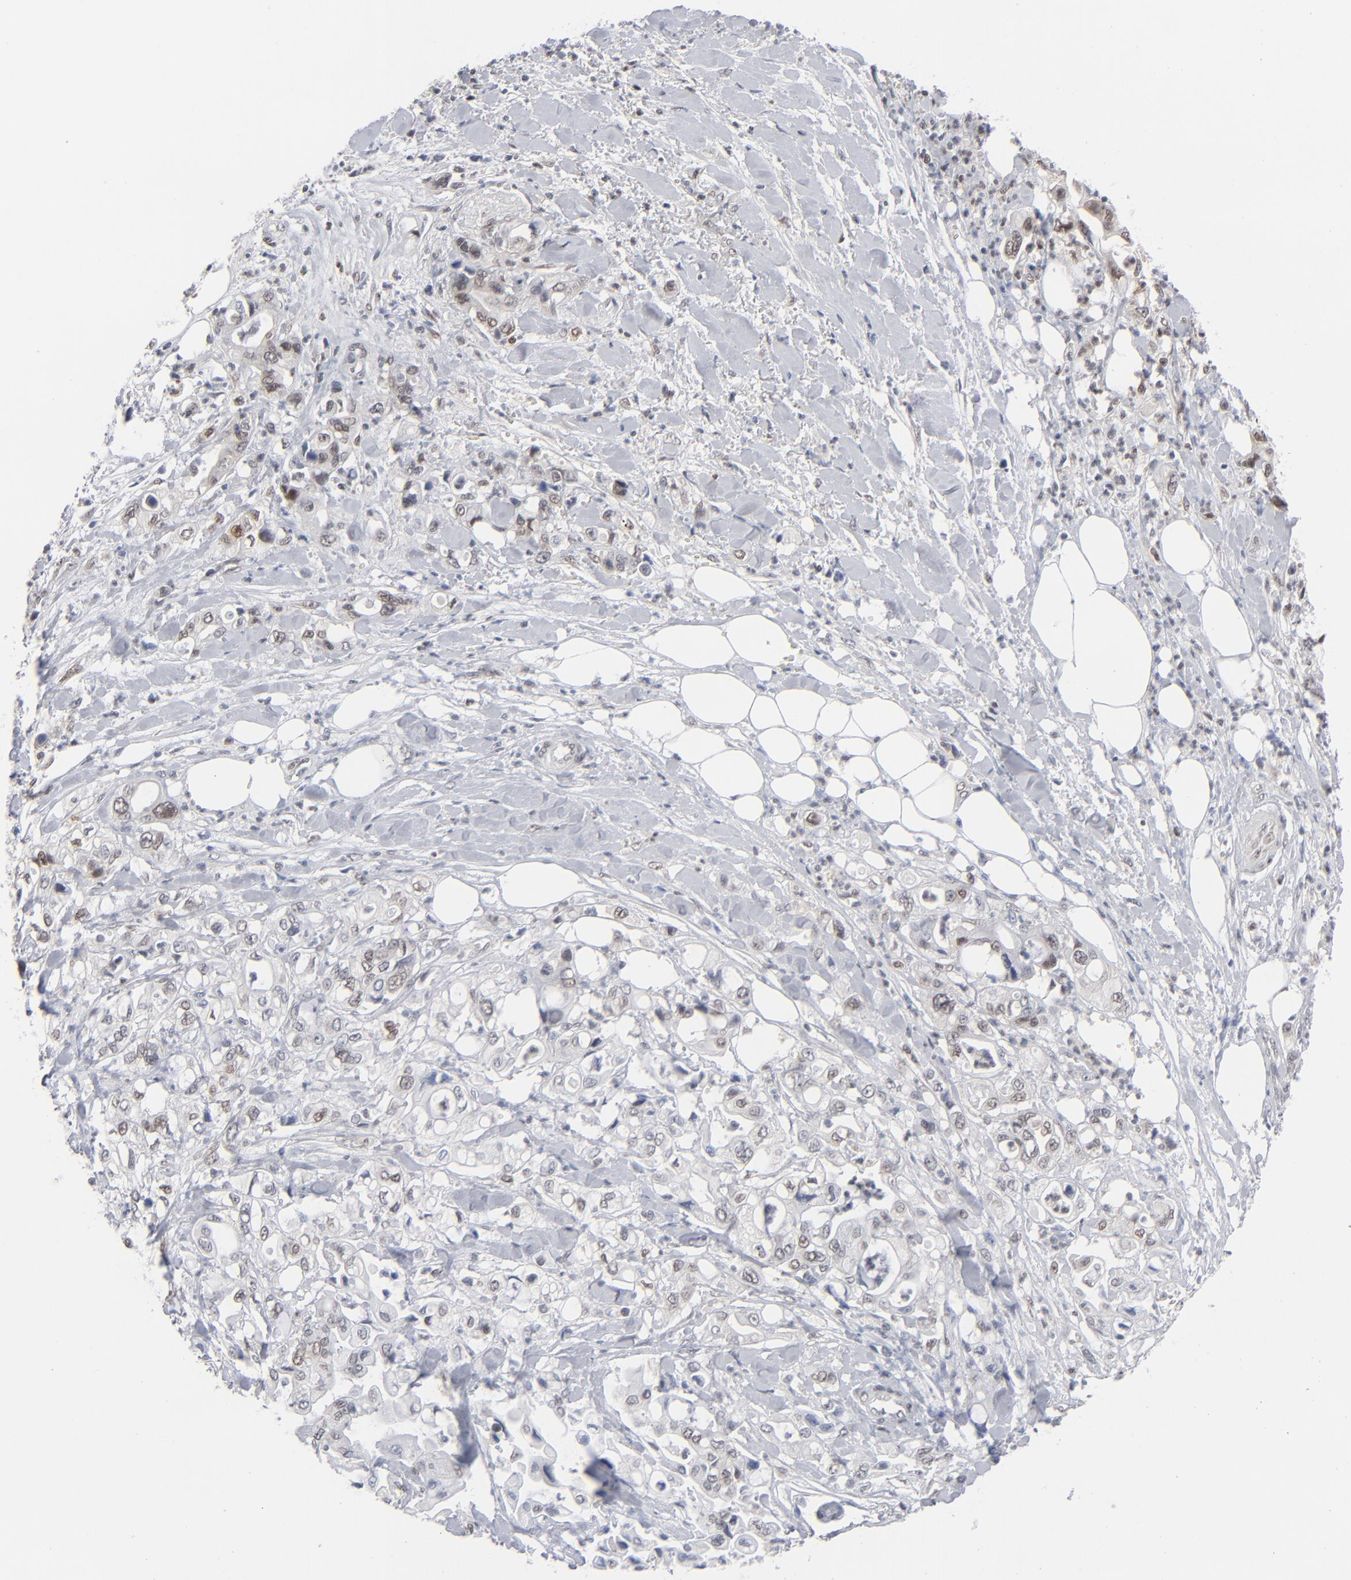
{"staining": {"intensity": "weak", "quantity": "25%-75%", "location": "nuclear"}, "tissue": "pancreatic cancer", "cell_type": "Tumor cells", "image_type": "cancer", "snomed": [{"axis": "morphology", "description": "Adenocarcinoma, NOS"}, {"axis": "topography", "description": "Pancreas"}], "caption": "Pancreatic cancer stained for a protein demonstrates weak nuclear positivity in tumor cells. The staining is performed using DAB brown chromogen to label protein expression. The nuclei are counter-stained blue using hematoxylin.", "gene": "IRF9", "patient": {"sex": "male", "age": 70}}